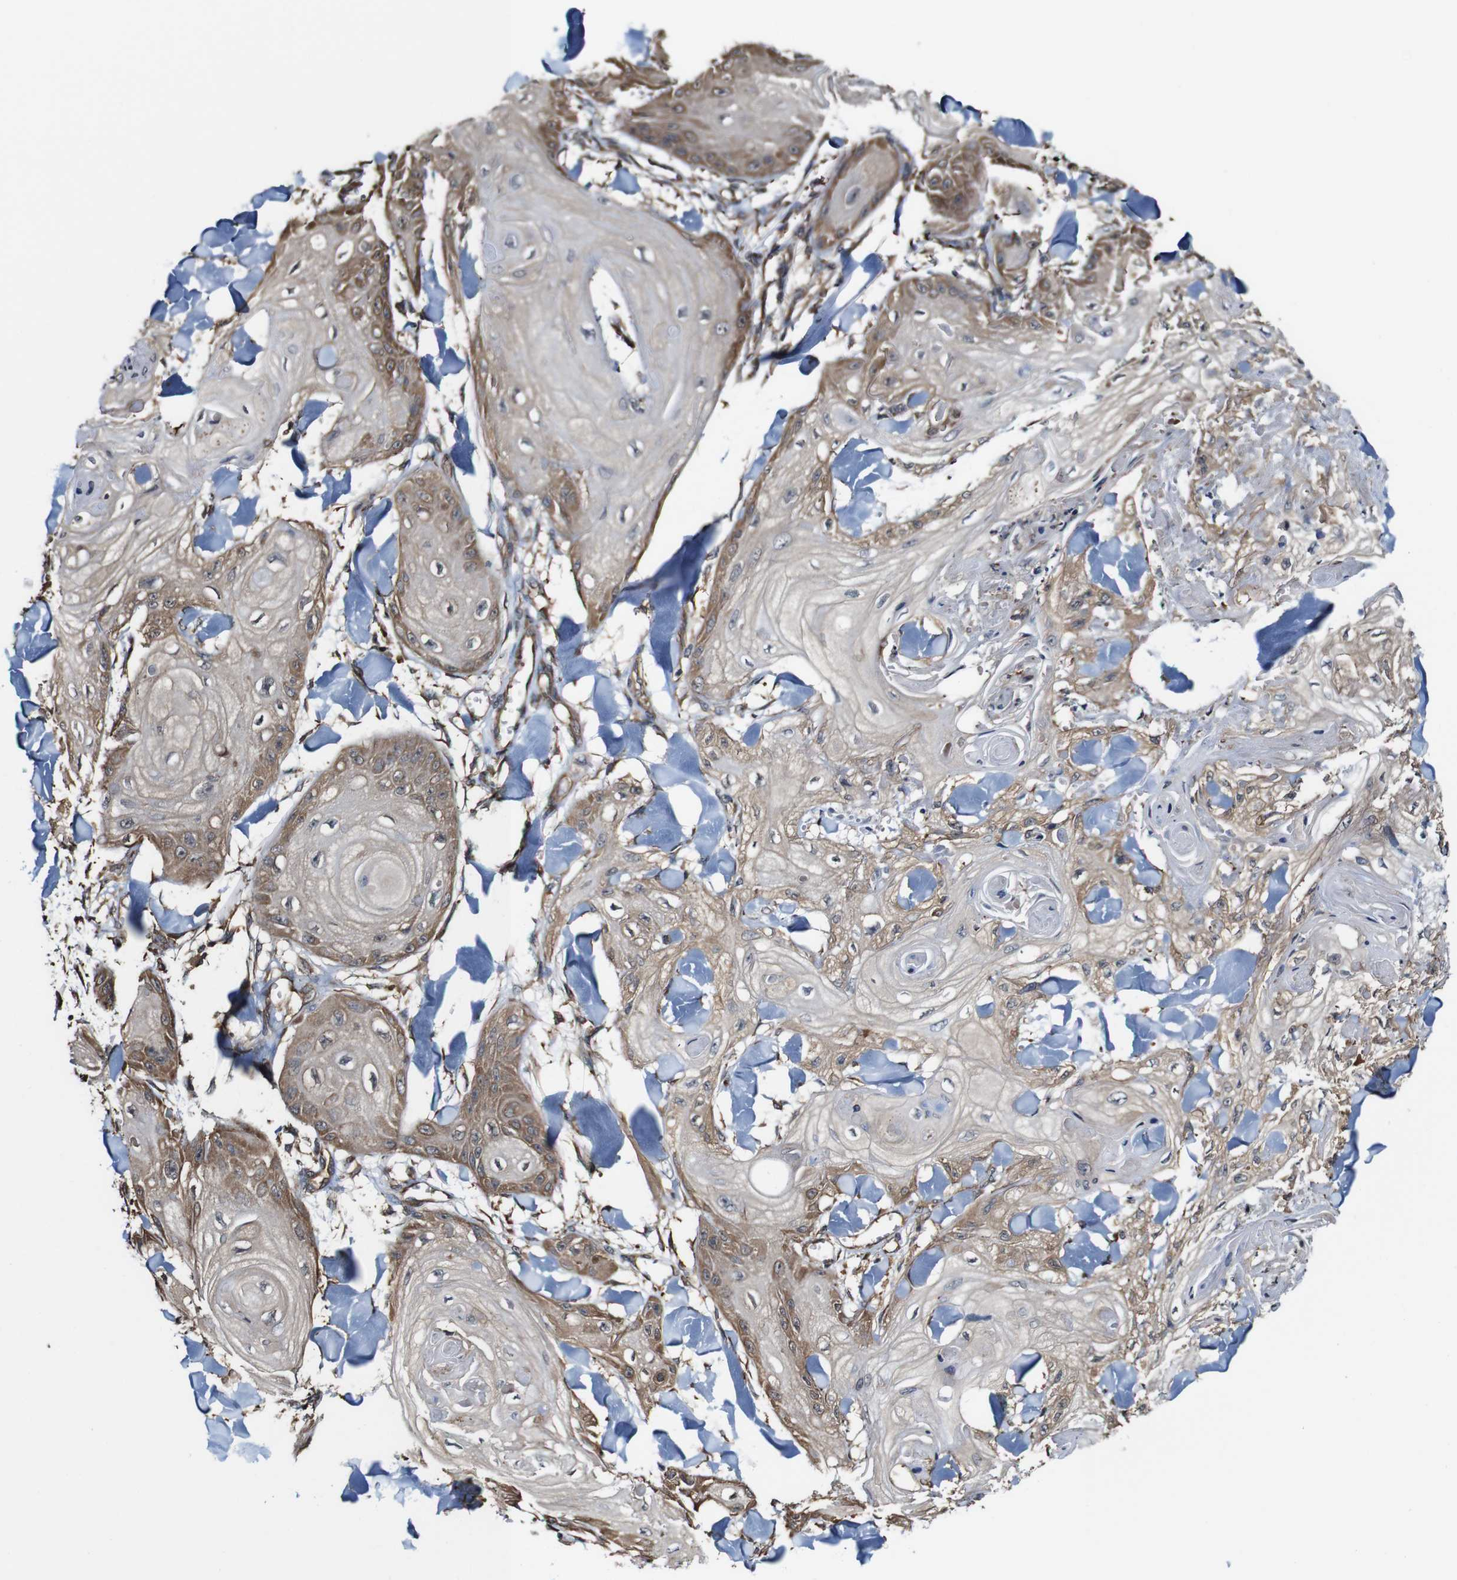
{"staining": {"intensity": "moderate", "quantity": ">75%", "location": "cytoplasmic/membranous"}, "tissue": "skin cancer", "cell_type": "Tumor cells", "image_type": "cancer", "snomed": [{"axis": "morphology", "description": "Squamous cell carcinoma, NOS"}, {"axis": "topography", "description": "Skin"}], "caption": "Protein staining of squamous cell carcinoma (skin) tissue demonstrates moderate cytoplasmic/membranous positivity in approximately >75% of tumor cells.", "gene": "PTPRR", "patient": {"sex": "male", "age": 74}}